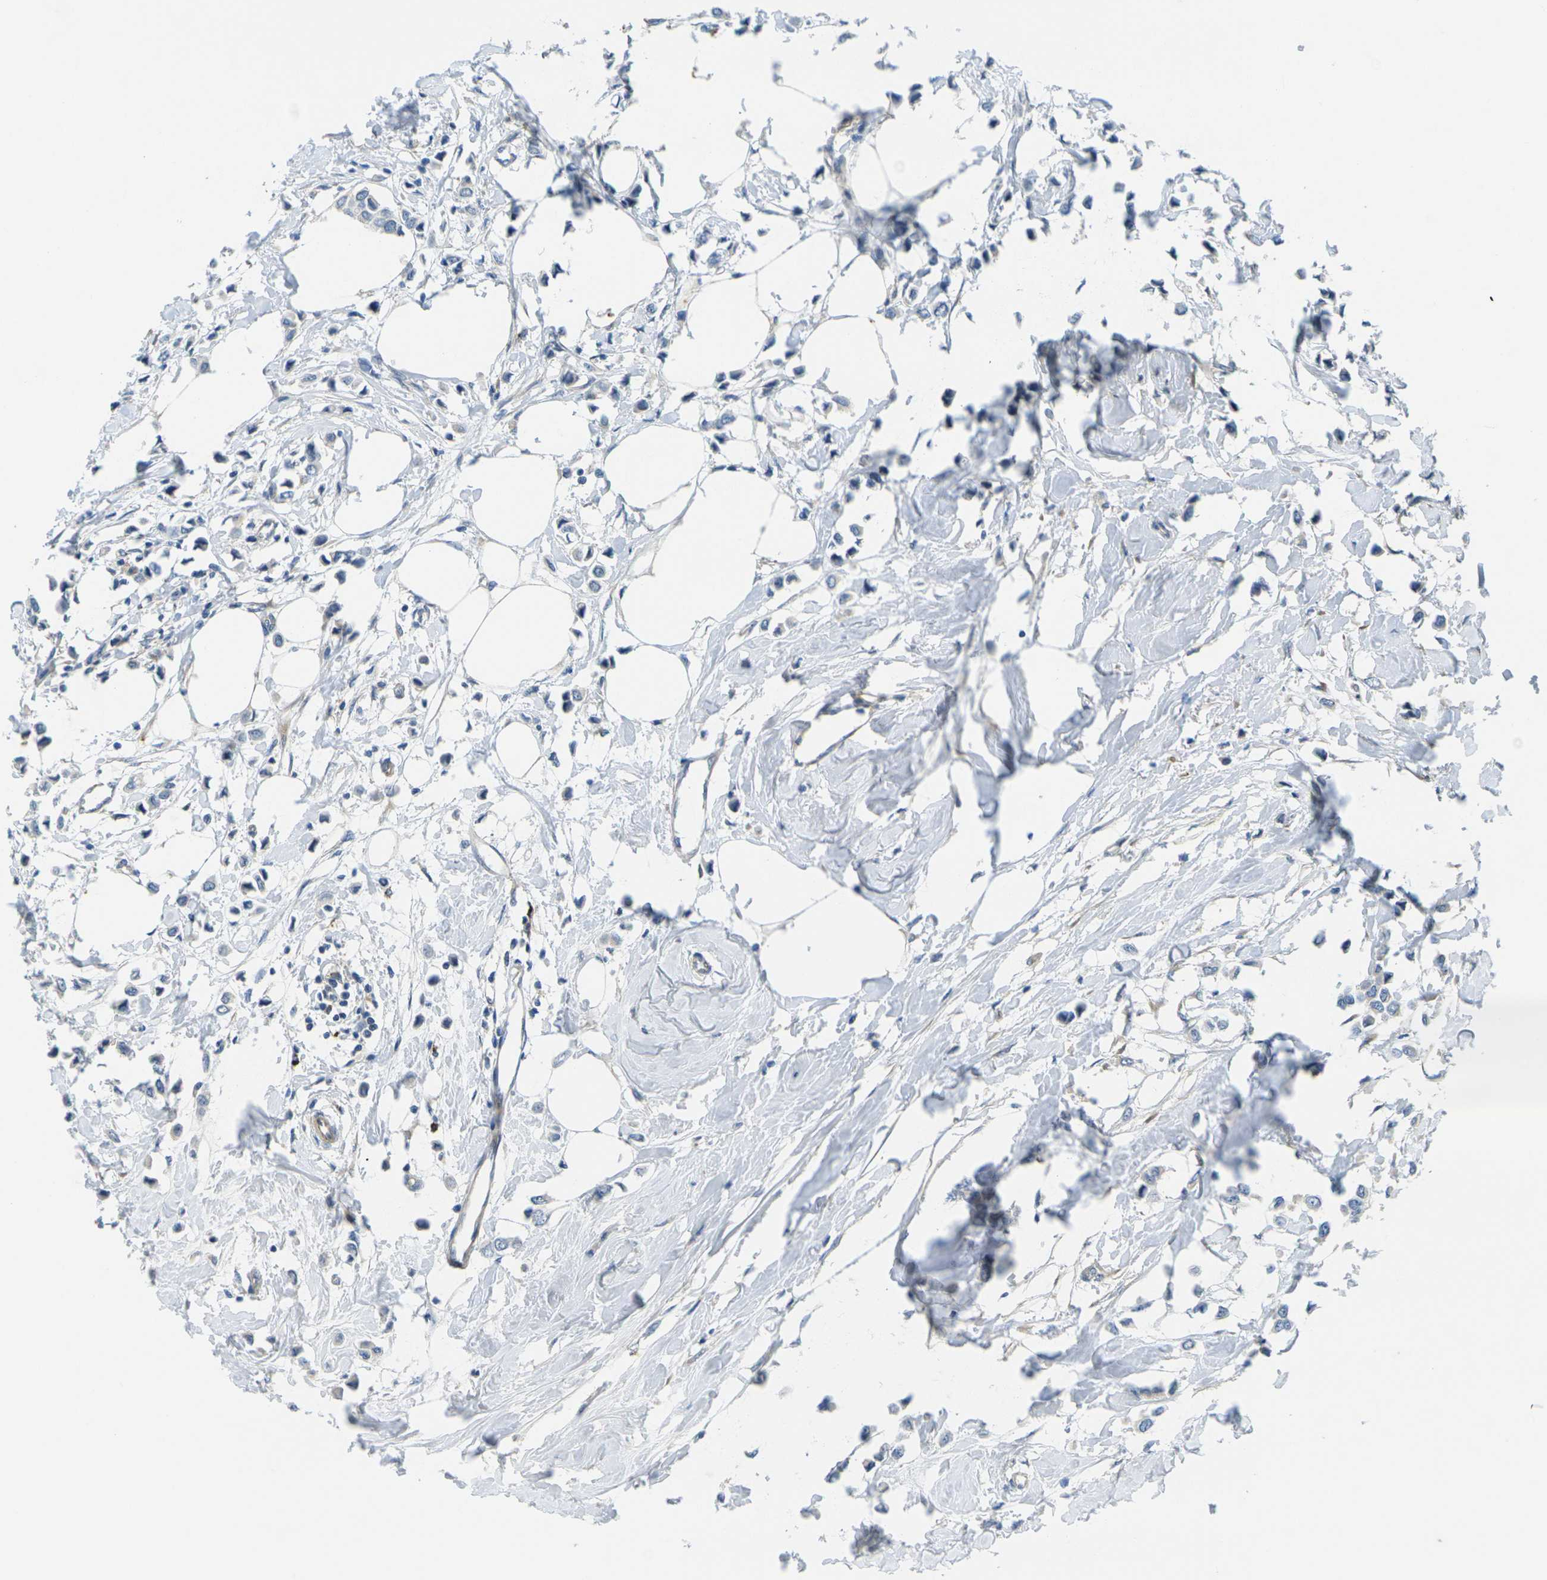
{"staining": {"intensity": "negative", "quantity": "none", "location": "none"}, "tissue": "breast cancer", "cell_type": "Tumor cells", "image_type": "cancer", "snomed": [{"axis": "morphology", "description": "Lobular carcinoma"}, {"axis": "topography", "description": "Breast"}], "caption": "A high-resolution micrograph shows IHC staining of lobular carcinoma (breast), which demonstrates no significant positivity in tumor cells.", "gene": "CYP2C8", "patient": {"sex": "female", "age": 51}}